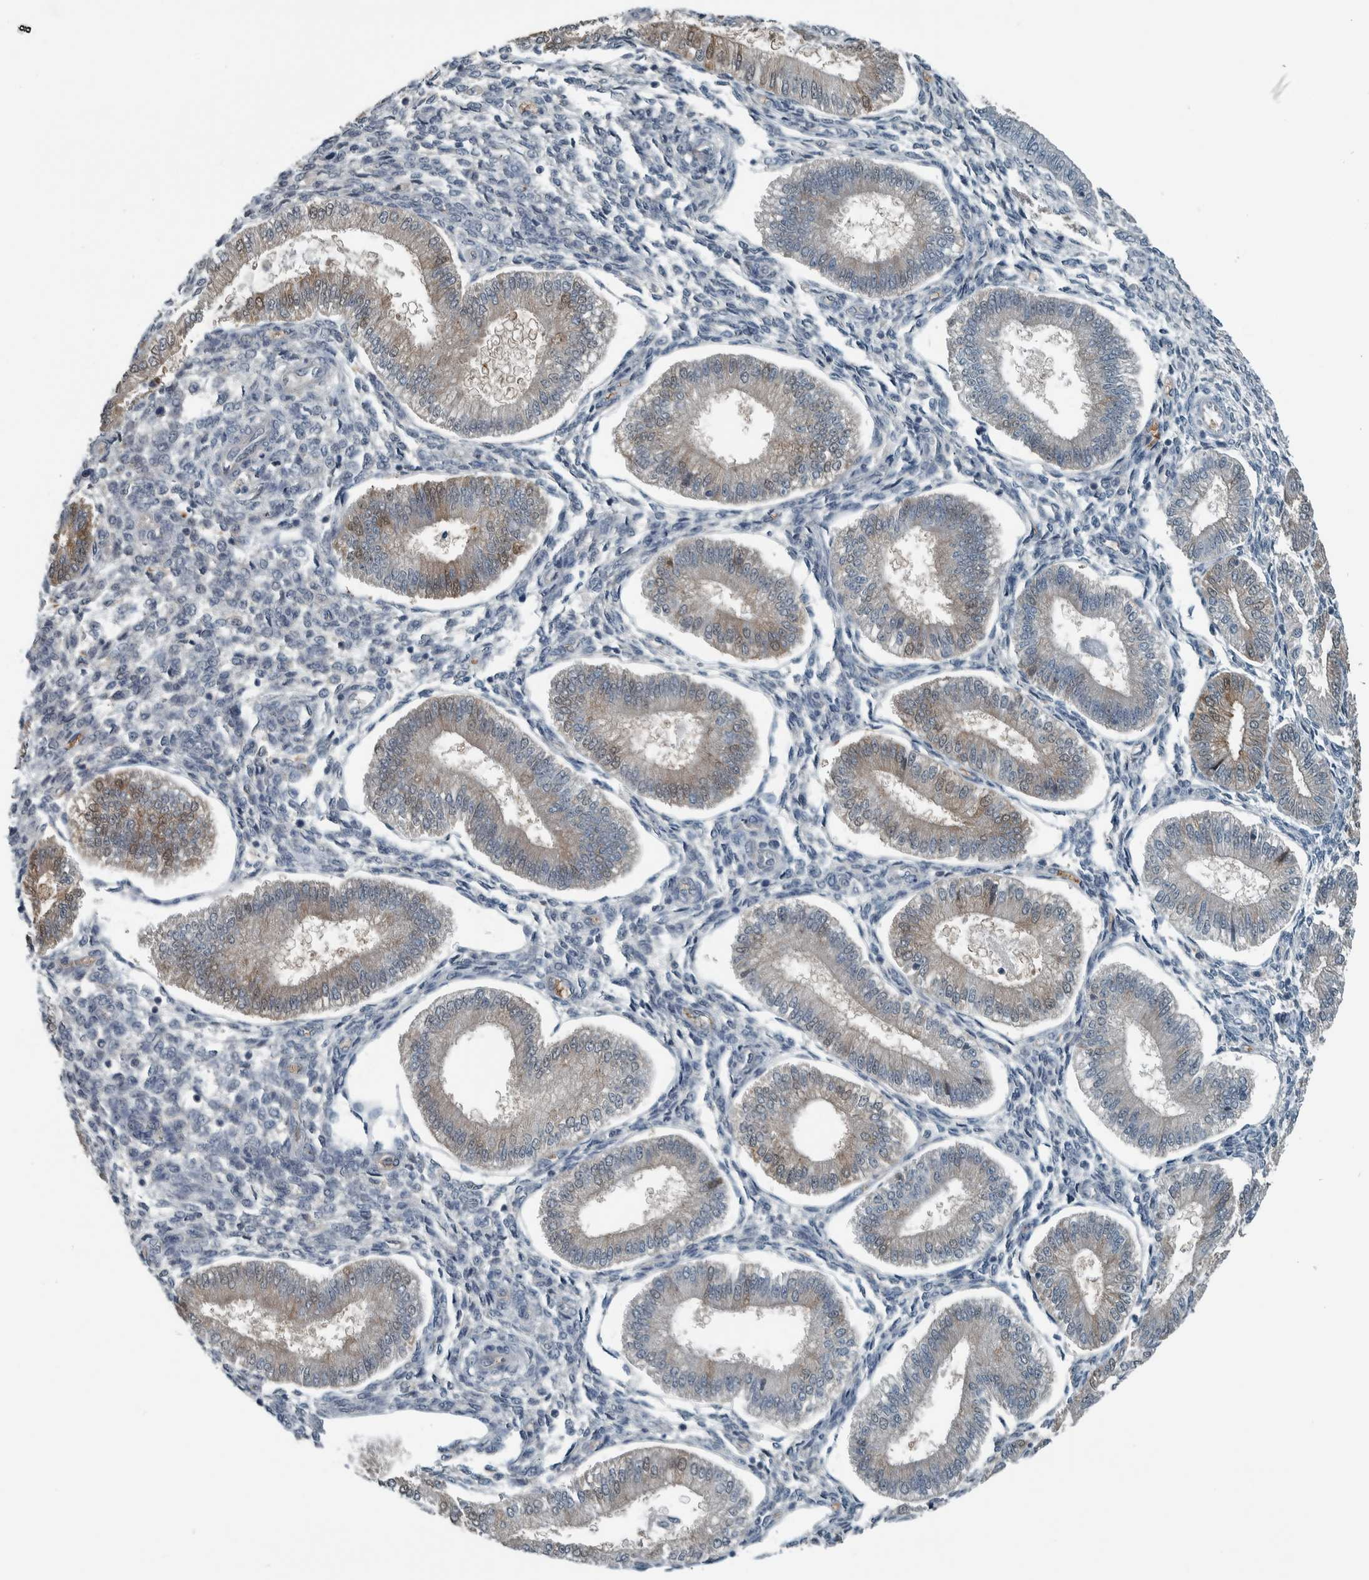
{"staining": {"intensity": "weak", "quantity": "<25%", "location": "nuclear"}, "tissue": "endometrium", "cell_type": "Cells in endometrial stroma", "image_type": "normal", "snomed": [{"axis": "morphology", "description": "Normal tissue, NOS"}, {"axis": "topography", "description": "Endometrium"}], "caption": "Cells in endometrial stroma show no significant positivity in unremarkable endometrium. The staining is performed using DAB (3,3'-diaminobenzidine) brown chromogen with nuclei counter-stained in using hematoxylin.", "gene": "ALAD", "patient": {"sex": "female", "age": 39}}